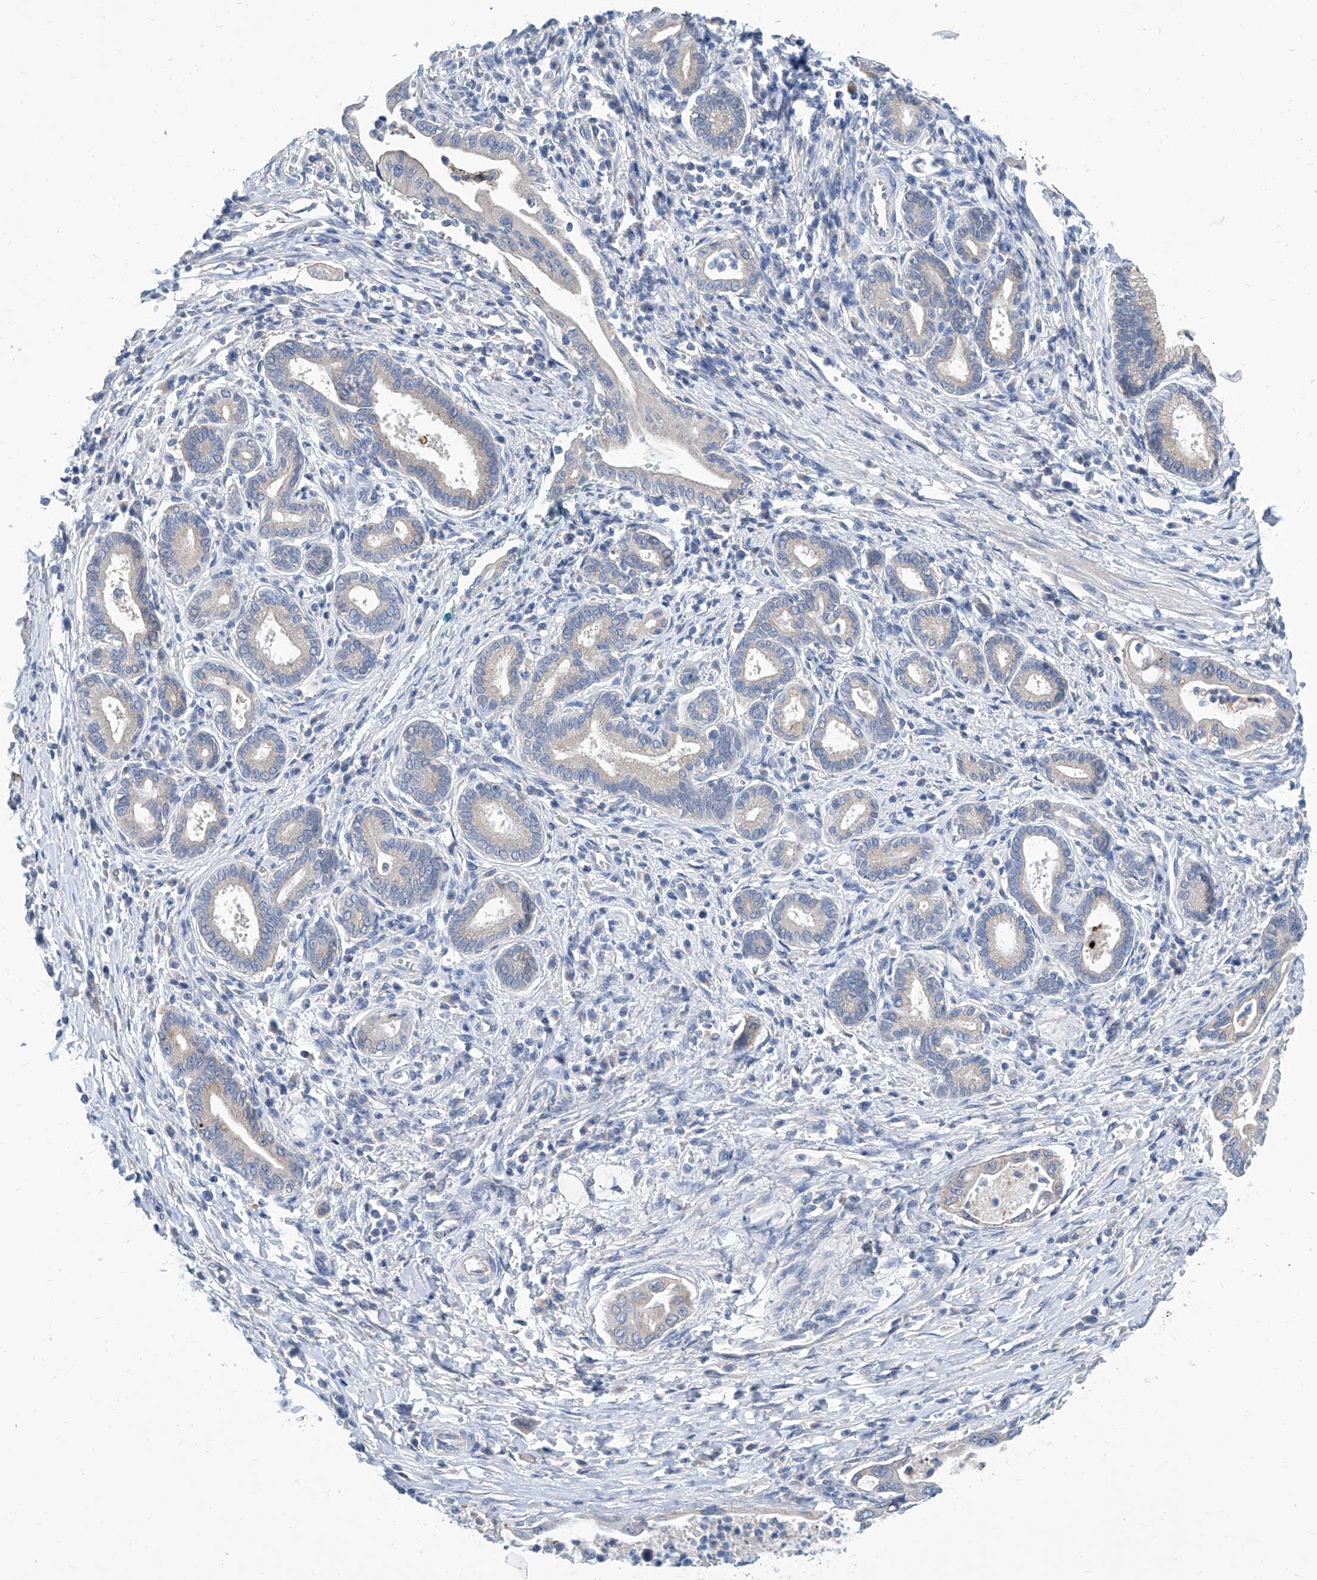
{"staining": {"intensity": "weak", "quantity": "<25%", "location": "cytoplasmic/membranous"}, "tissue": "pancreatic cancer", "cell_type": "Tumor cells", "image_type": "cancer", "snomed": [{"axis": "morphology", "description": "Adenocarcinoma, NOS"}, {"axis": "topography", "description": "Pancreas"}], "caption": "DAB immunohistochemical staining of pancreatic adenocarcinoma shows no significant positivity in tumor cells.", "gene": "ZNF519", "patient": {"sex": "male", "age": 78}}